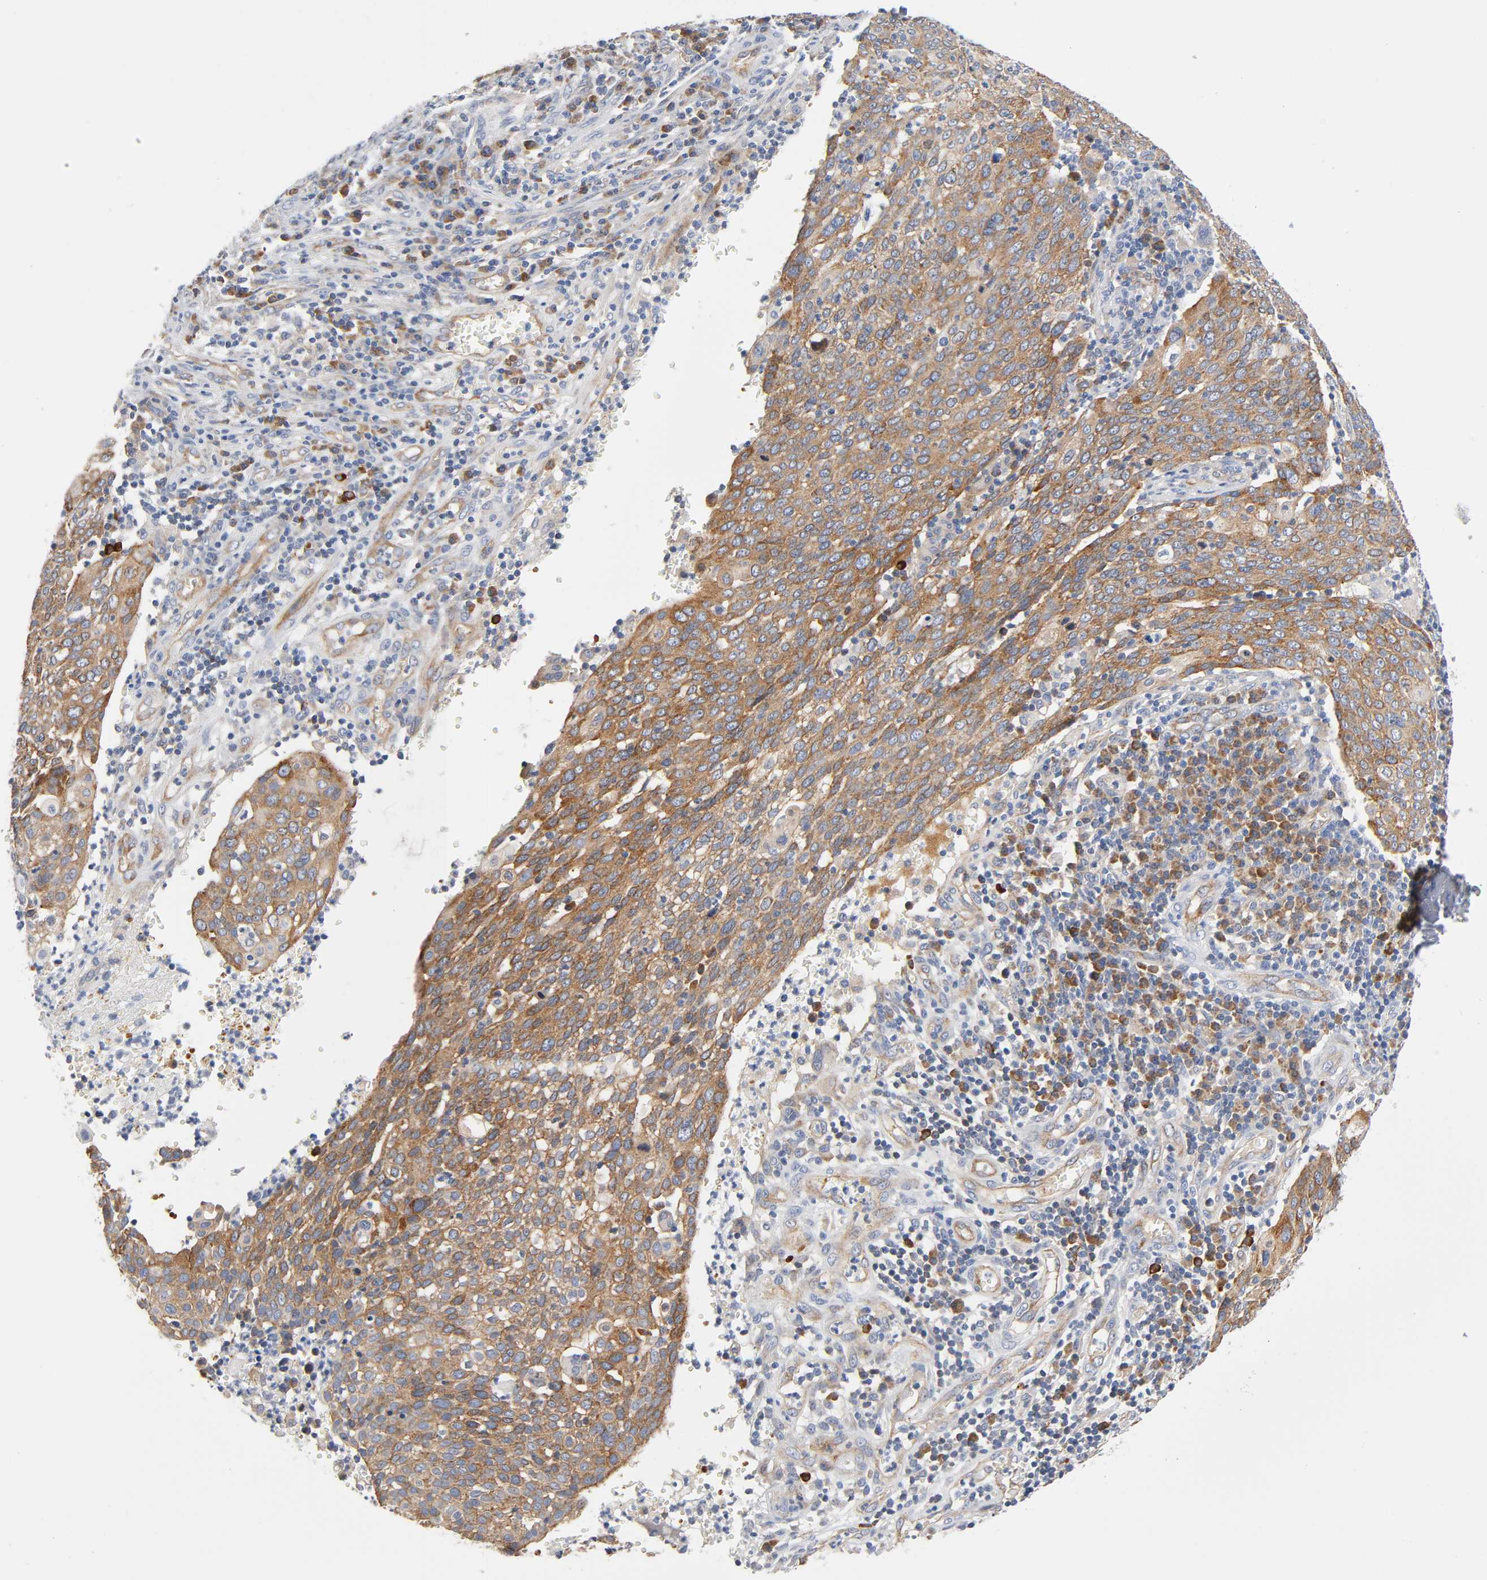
{"staining": {"intensity": "moderate", "quantity": ">75%", "location": "cytoplasmic/membranous"}, "tissue": "cervical cancer", "cell_type": "Tumor cells", "image_type": "cancer", "snomed": [{"axis": "morphology", "description": "Squamous cell carcinoma, NOS"}, {"axis": "topography", "description": "Cervix"}], "caption": "Protein expression by immunohistochemistry (IHC) exhibits moderate cytoplasmic/membranous positivity in approximately >75% of tumor cells in squamous cell carcinoma (cervical).", "gene": "CD2AP", "patient": {"sex": "female", "age": 40}}